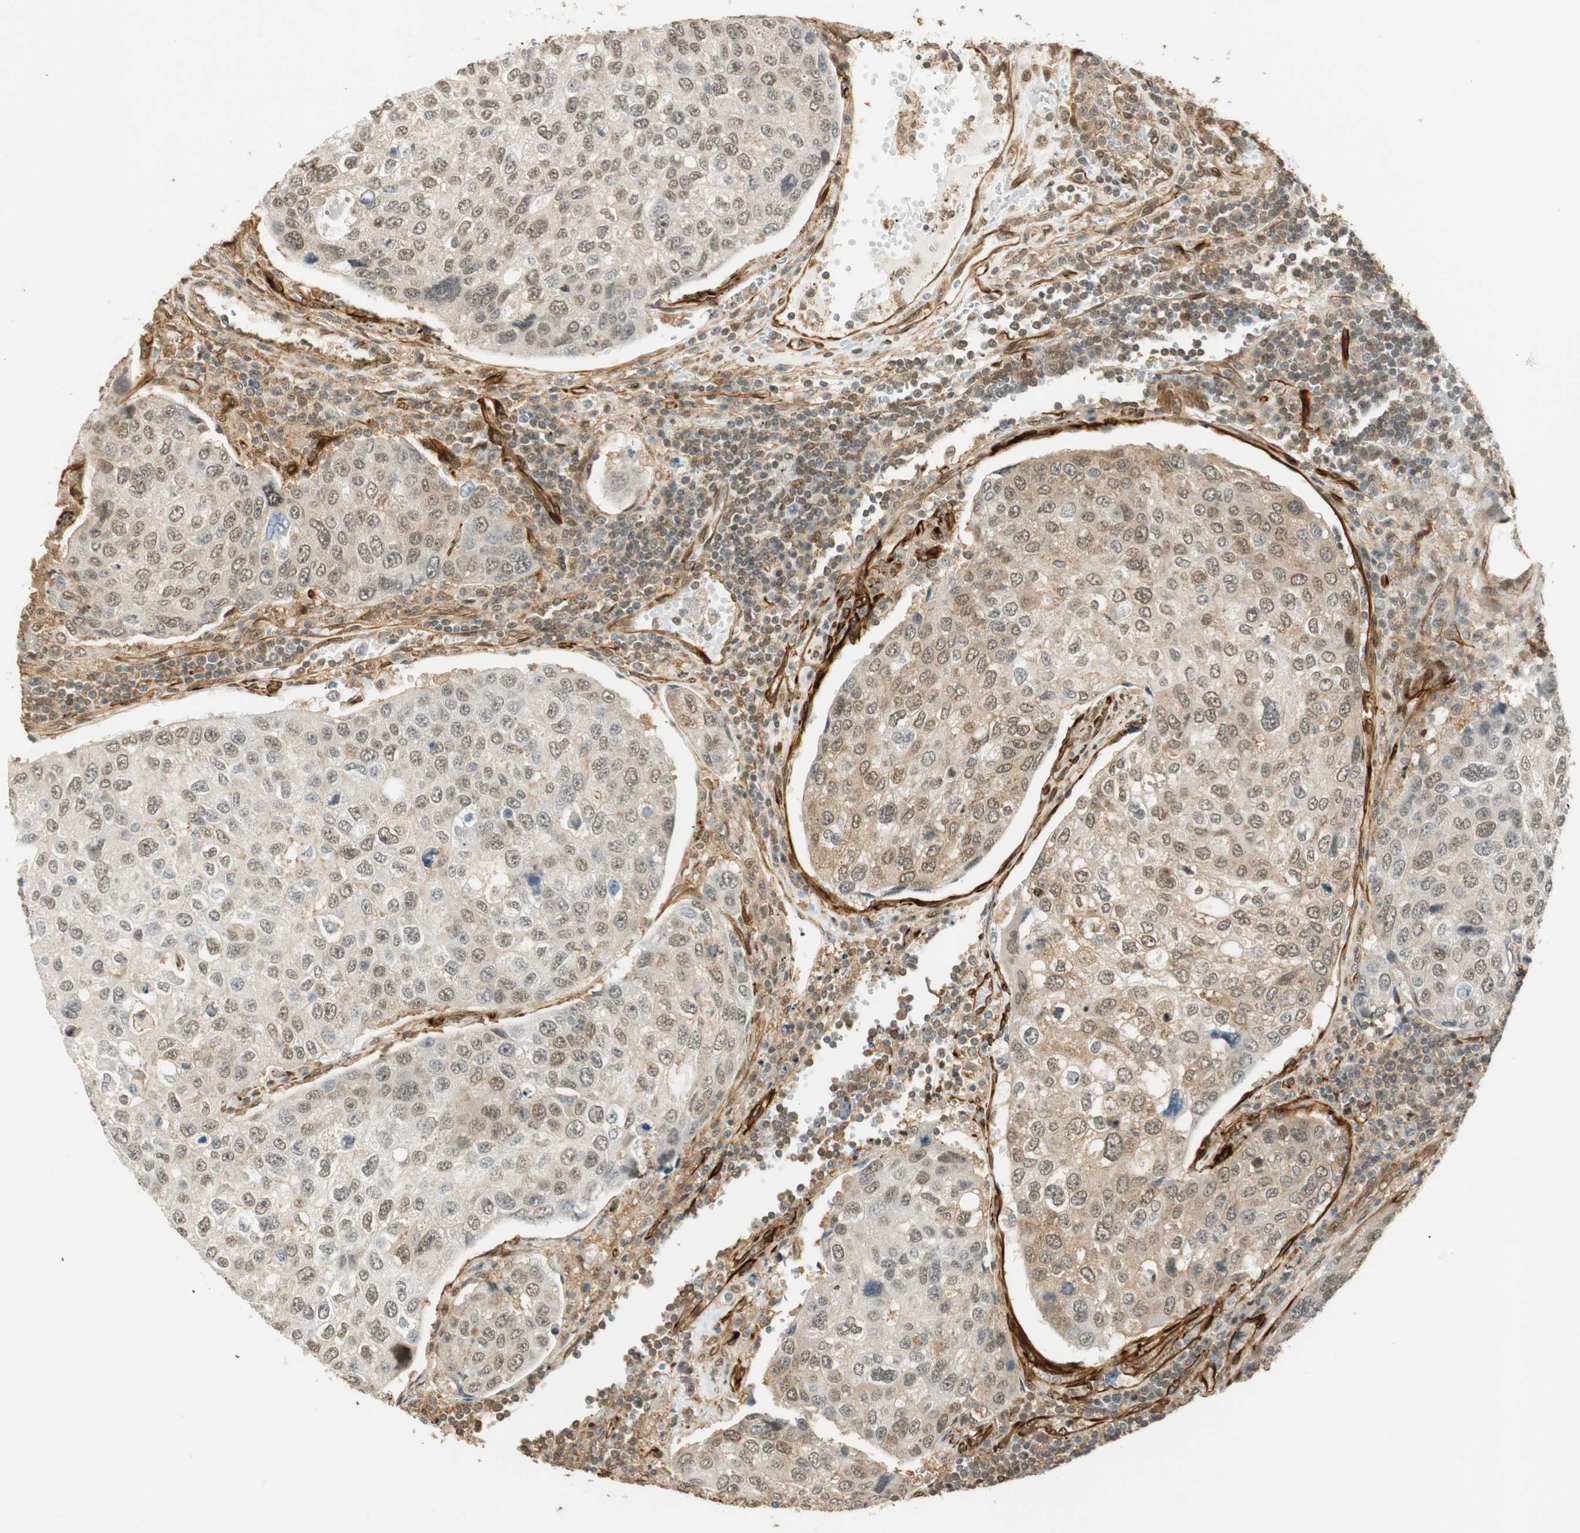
{"staining": {"intensity": "weak", "quantity": "25%-75%", "location": "cytoplasmic/membranous,nuclear"}, "tissue": "urothelial cancer", "cell_type": "Tumor cells", "image_type": "cancer", "snomed": [{"axis": "morphology", "description": "Urothelial carcinoma, High grade"}, {"axis": "topography", "description": "Lymph node"}, {"axis": "topography", "description": "Urinary bladder"}], "caption": "Urothelial cancer stained for a protein (brown) reveals weak cytoplasmic/membranous and nuclear positive expression in approximately 25%-75% of tumor cells.", "gene": "NES", "patient": {"sex": "male", "age": 51}}